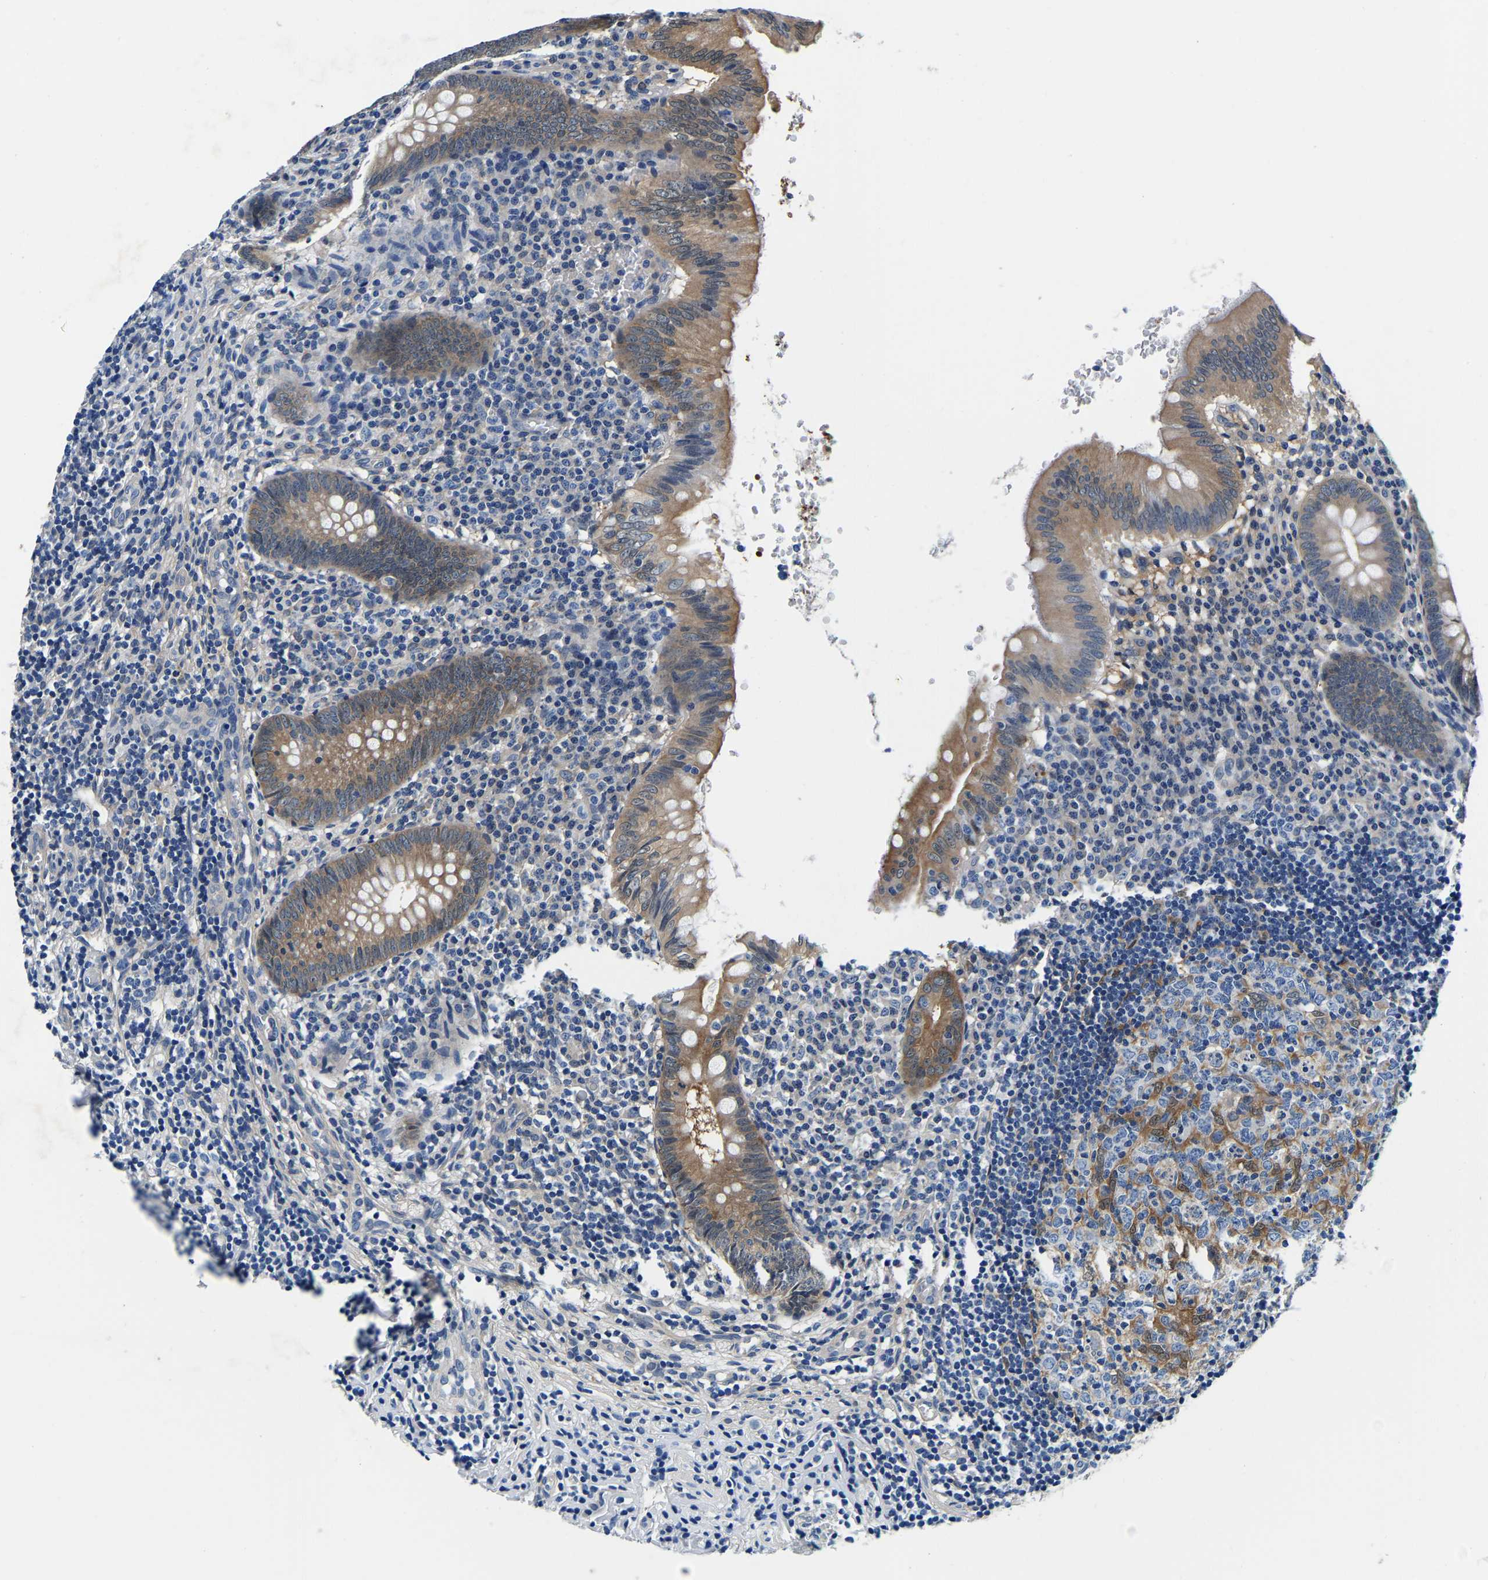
{"staining": {"intensity": "moderate", "quantity": ">75%", "location": "cytoplasmic/membranous"}, "tissue": "appendix", "cell_type": "Glandular cells", "image_type": "normal", "snomed": [{"axis": "morphology", "description": "Normal tissue, NOS"}, {"axis": "topography", "description": "Appendix"}], "caption": "Immunohistochemical staining of benign appendix demonstrates medium levels of moderate cytoplasmic/membranous staining in approximately >75% of glandular cells.", "gene": "ACO1", "patient": {"sex": "male", "age": 8}}